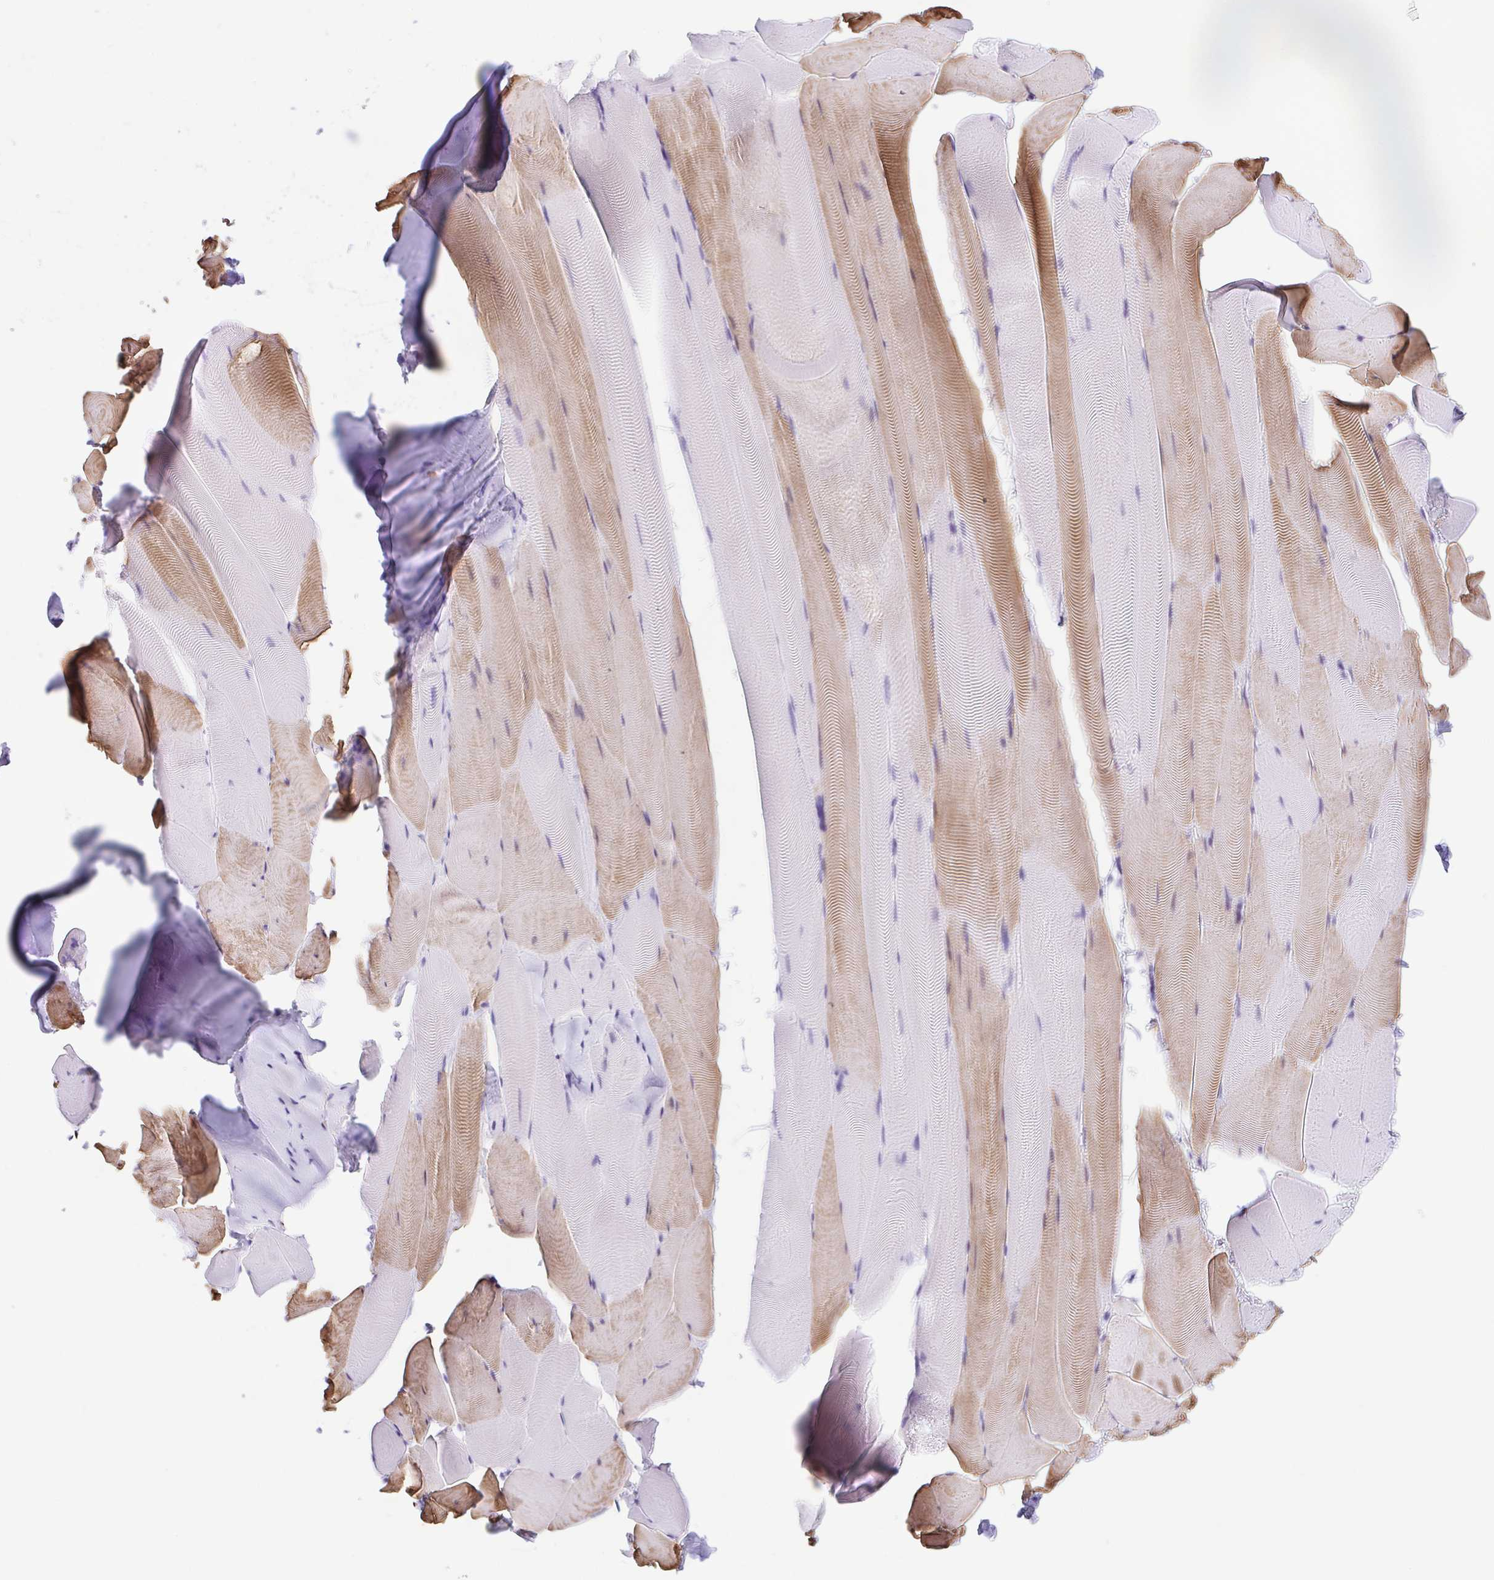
{"staining": {"intensity": "moderate", "quantity": "25%-75%", "location": "cytoplasmic/membranous"}, "tissue": "skeletal muscle", "cell_type": "Myocytes", "image_type": "normal", "snomed": [{"axis": "morphology", "description": "Normal tissue, NOS"}, {"axis": "topography", "description": "Skeletal muscle"}], "caption": "Moderate cytoplasmic/membranous protein staining is appreciated in approximately 25%-75% of myocytes in skeletal muscle.", "gene": "ARPP21", "patient": {"sex": "female", "age": 64}}